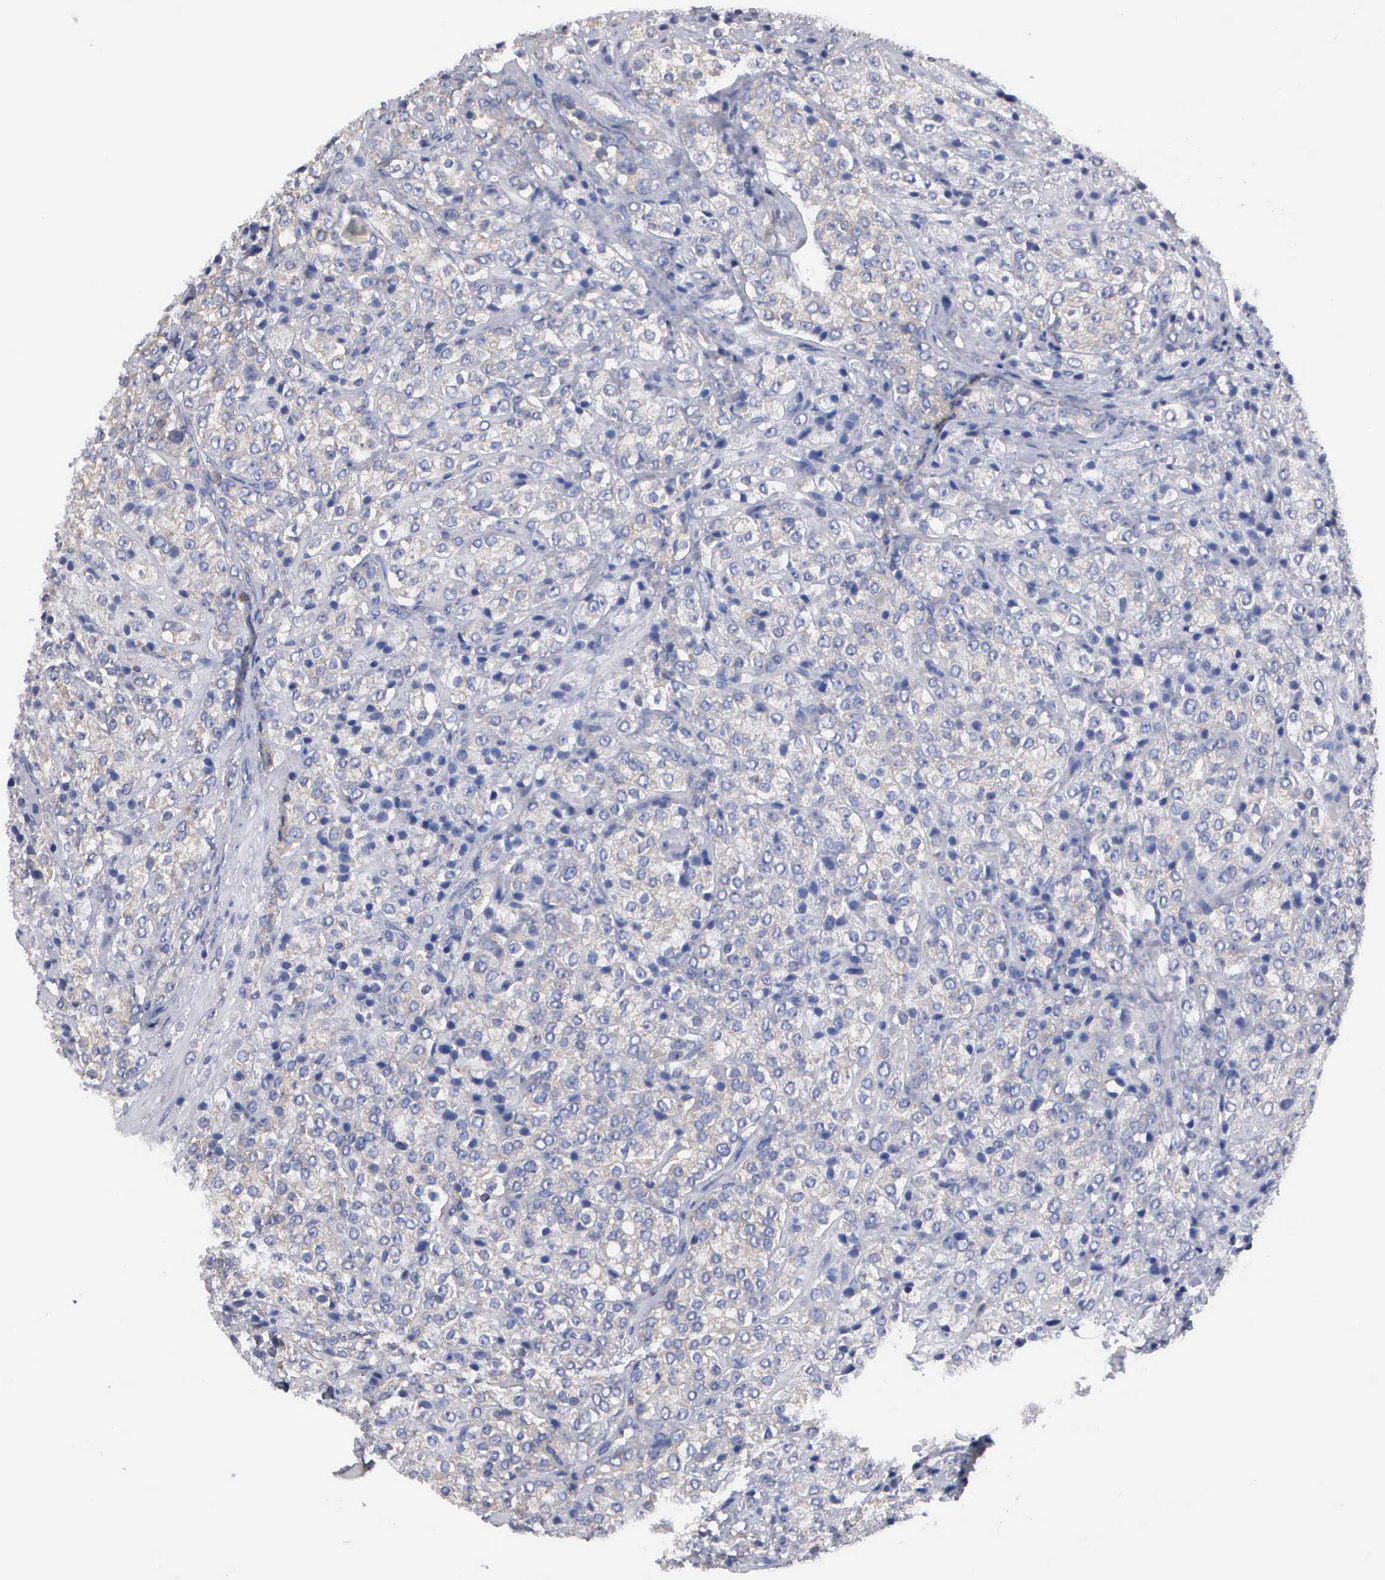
{"staining": {"intensity": "negative", "quantity": "none", "location": "none"}, "tissue": "prostate cancer", "cell_type": "Tumor cells", "image_type": "cancer", "snomed": [{"axis": "morphology", "description": "Adenocarcinoma, Medium grade"}, {"axis": "topography", "description": "Prostate"}], "caption": "An IHC image of medium-grade adenocarcinoma (prostate) is shown. There is no staining in tumor cells of medium-grade adenocarcinoma (prostate).", "gene": "G6PD", "patient": {"sex": "male", "age": 70}}